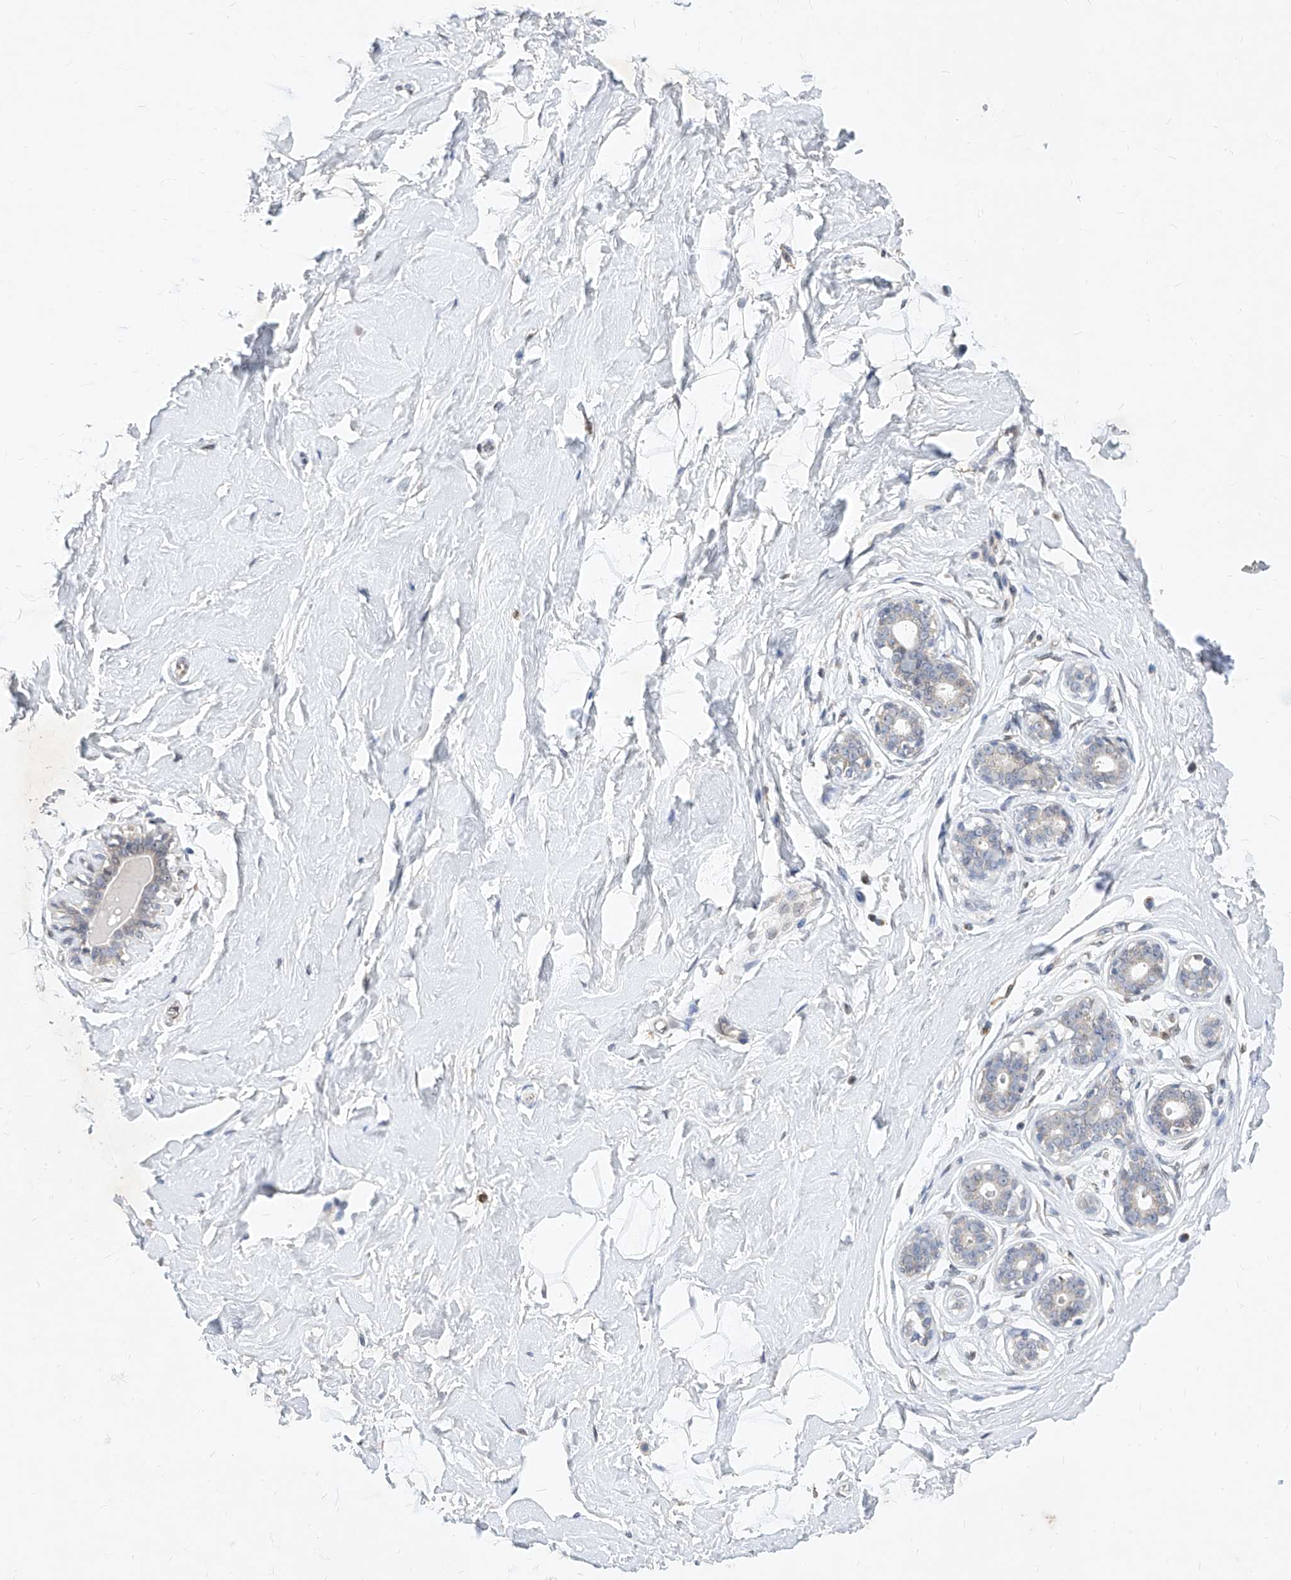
{"staining": {"intensity": "negative", "quantity": "none", "location": "none"}, "tissue": "breast", "cell_type": "Adipocytes", "image_type": "normal", "snomed": [{"axis": "morphology", "description": "Normal tissue, NOS"}, {"axis": "morphology", "description": "Adenoma, NOS"}, {"axis": "topography", "description": "Breast"}], "caption": "The micrograph exhibits no significant staining in adipocytes of breast. The staining is performed using DAB (3,3'-diaminobenzidine) brown chromogen with nuclei counter-stained in using hematoxylin.", "gene": "MX2", "patient": {"sex": "female", "age": 23}}